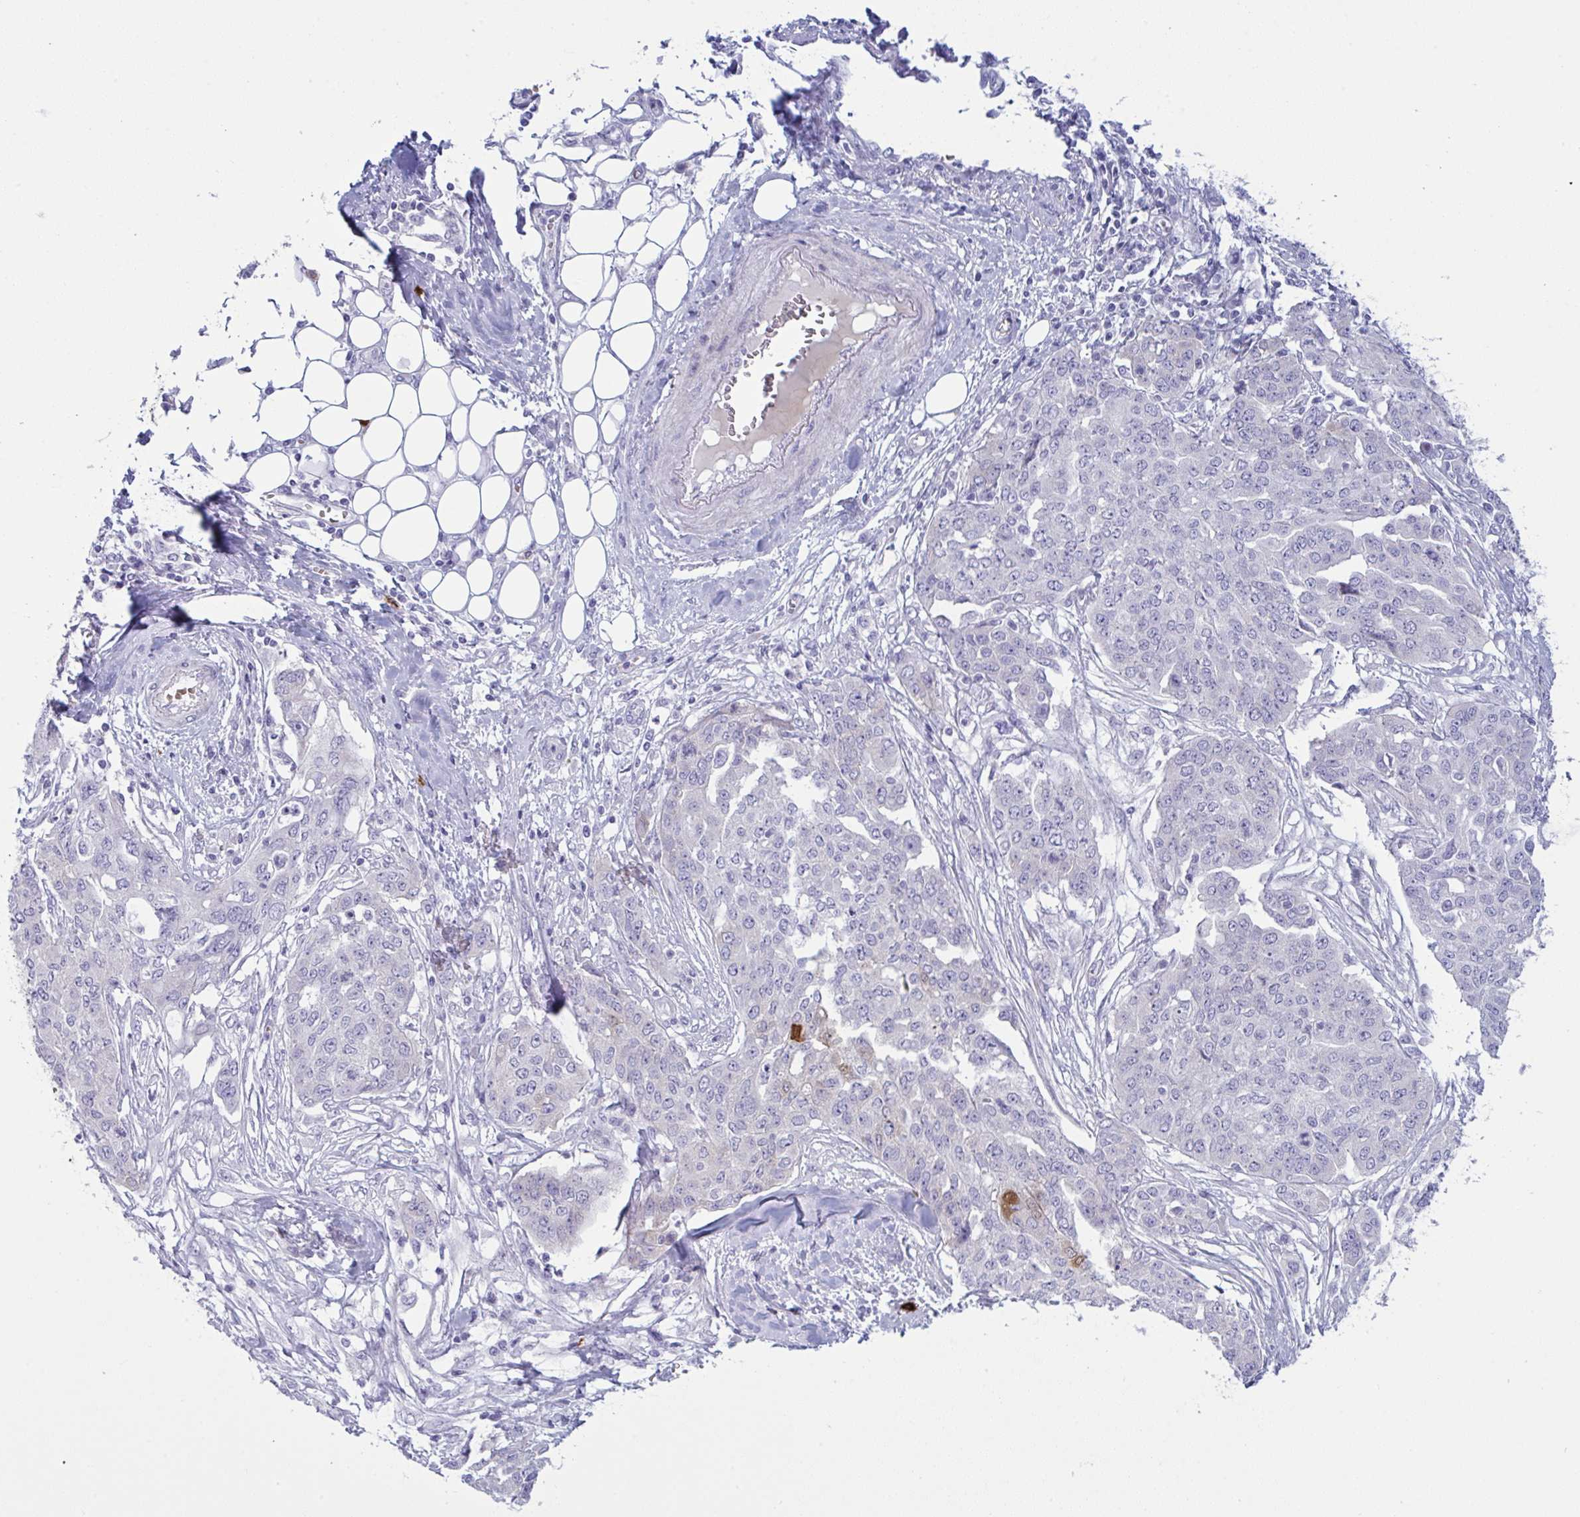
{"staining": {"intensity": "negative", "quantity": "none", "location": "none"}, "tissue": "ovarian cancer", "cell_type": "Tumor cells", "image_type": "cancer", "snomed": [{"axis": "morphology", "description": "Cystadenocarcinoma, serous, NOS"}, {"axis": "topography", "description": "Soft tissue"}, {"axis": "topography", "description": "Ovary"}], "caption": "Immunohistochemistry (IHC) micrograph of neoplastic tissue: ovarian serous cystadenocarcinoma stained with DAB shows no significant protein positivity in tumor cells.", "gene": "ZNF684", "patient": {"sex": "female", "age": 57}}